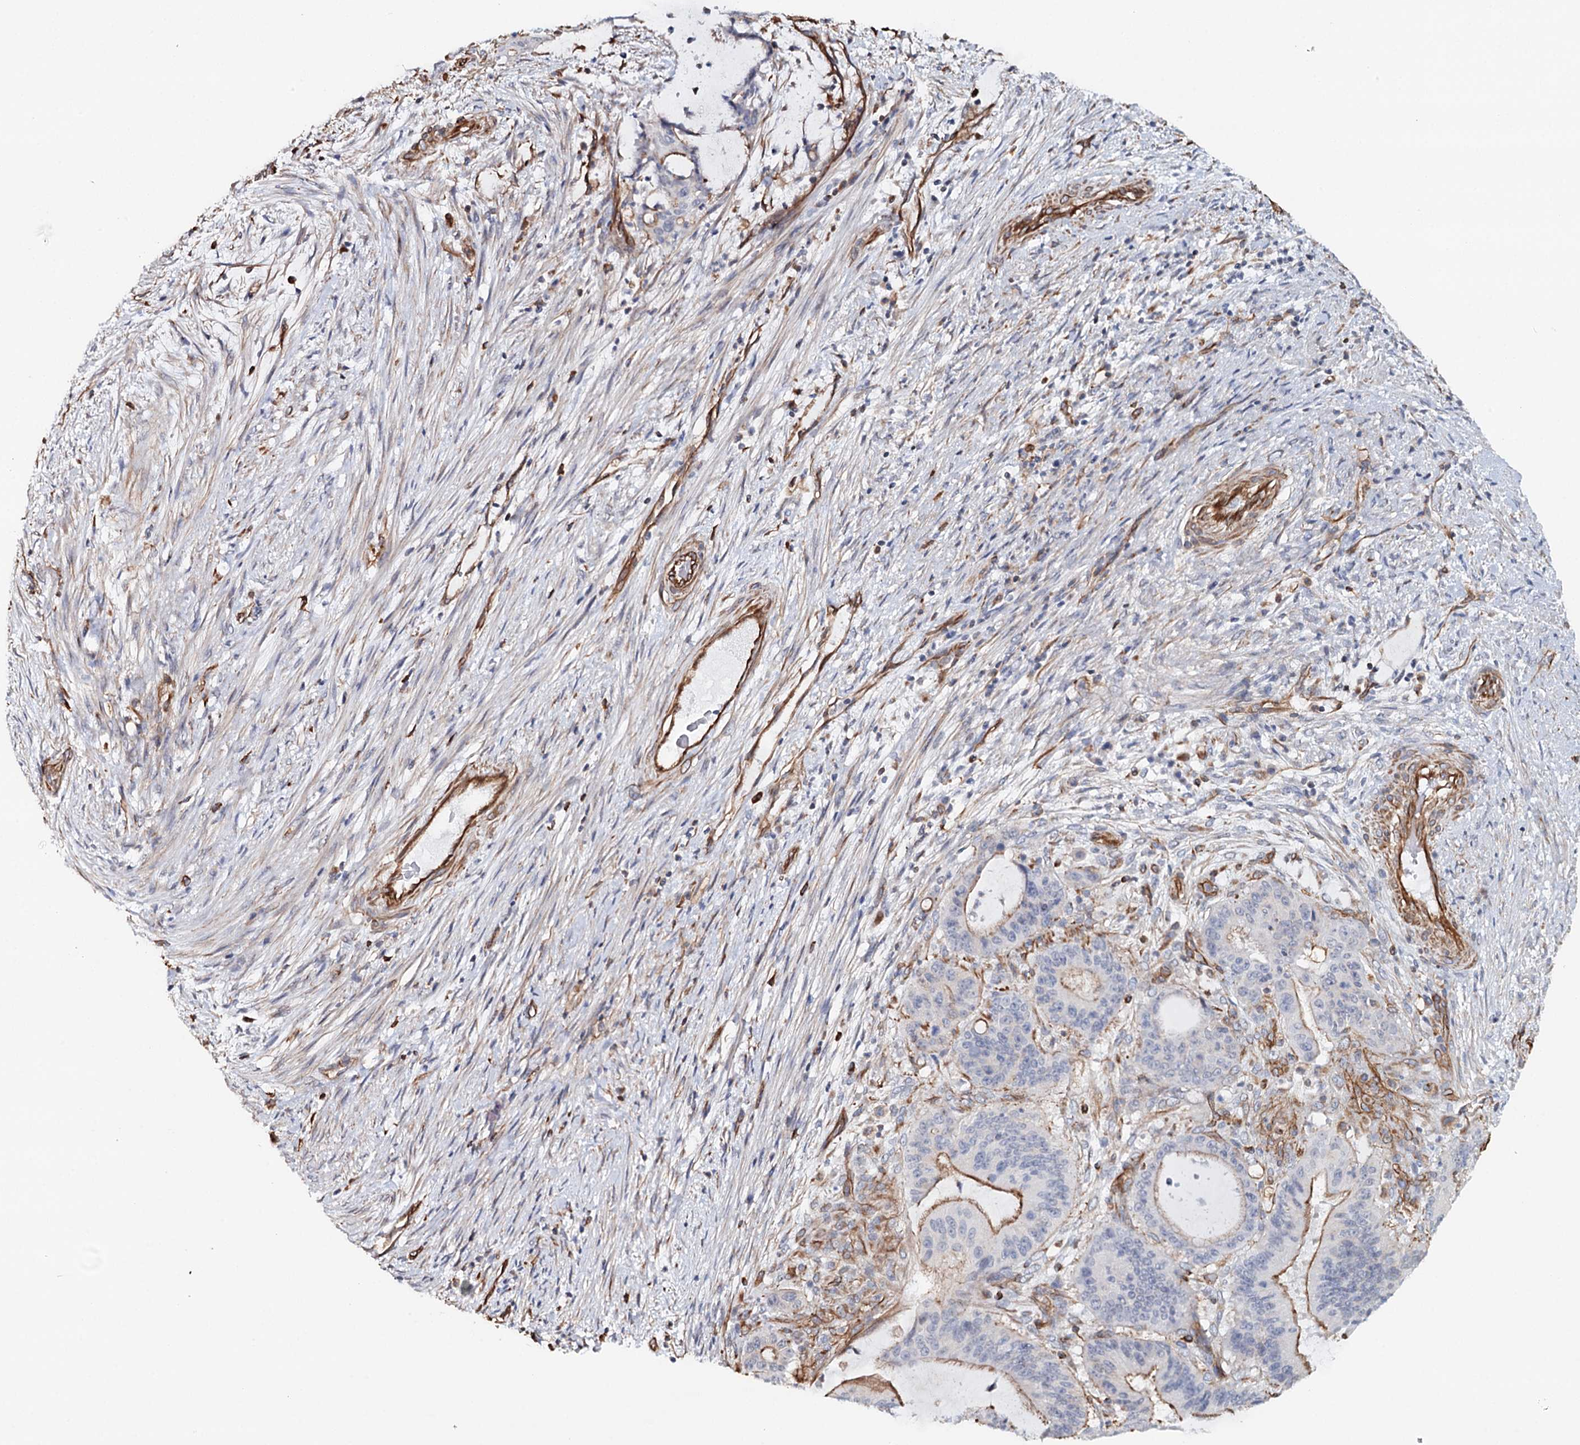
{"staining": {"intensity": "moderate", "quantity": ">75%", "location": "cytoplasmic/membranous"}, "tissue": "liver cancer", "cell_type": "Tumor cells", "image_type": "cancer", "snomed": [{"axis": "morphology", "description": "Normal tissue, NOS"}, {"axis": "morphology", "description": "Cholangiocarcinoma"}, {"axis": "topography", "description": "Liver"}, {"axis": "topography", "description": "Peripheral nerve tissue"}], "caption": "A histopathology image of liver cancer stained for a protein reveals moderate cytoplasmic/membranous brown staining in tumor cells.", "gene": "SYNPO", "patient": {"sex": "female", "age": 73}}